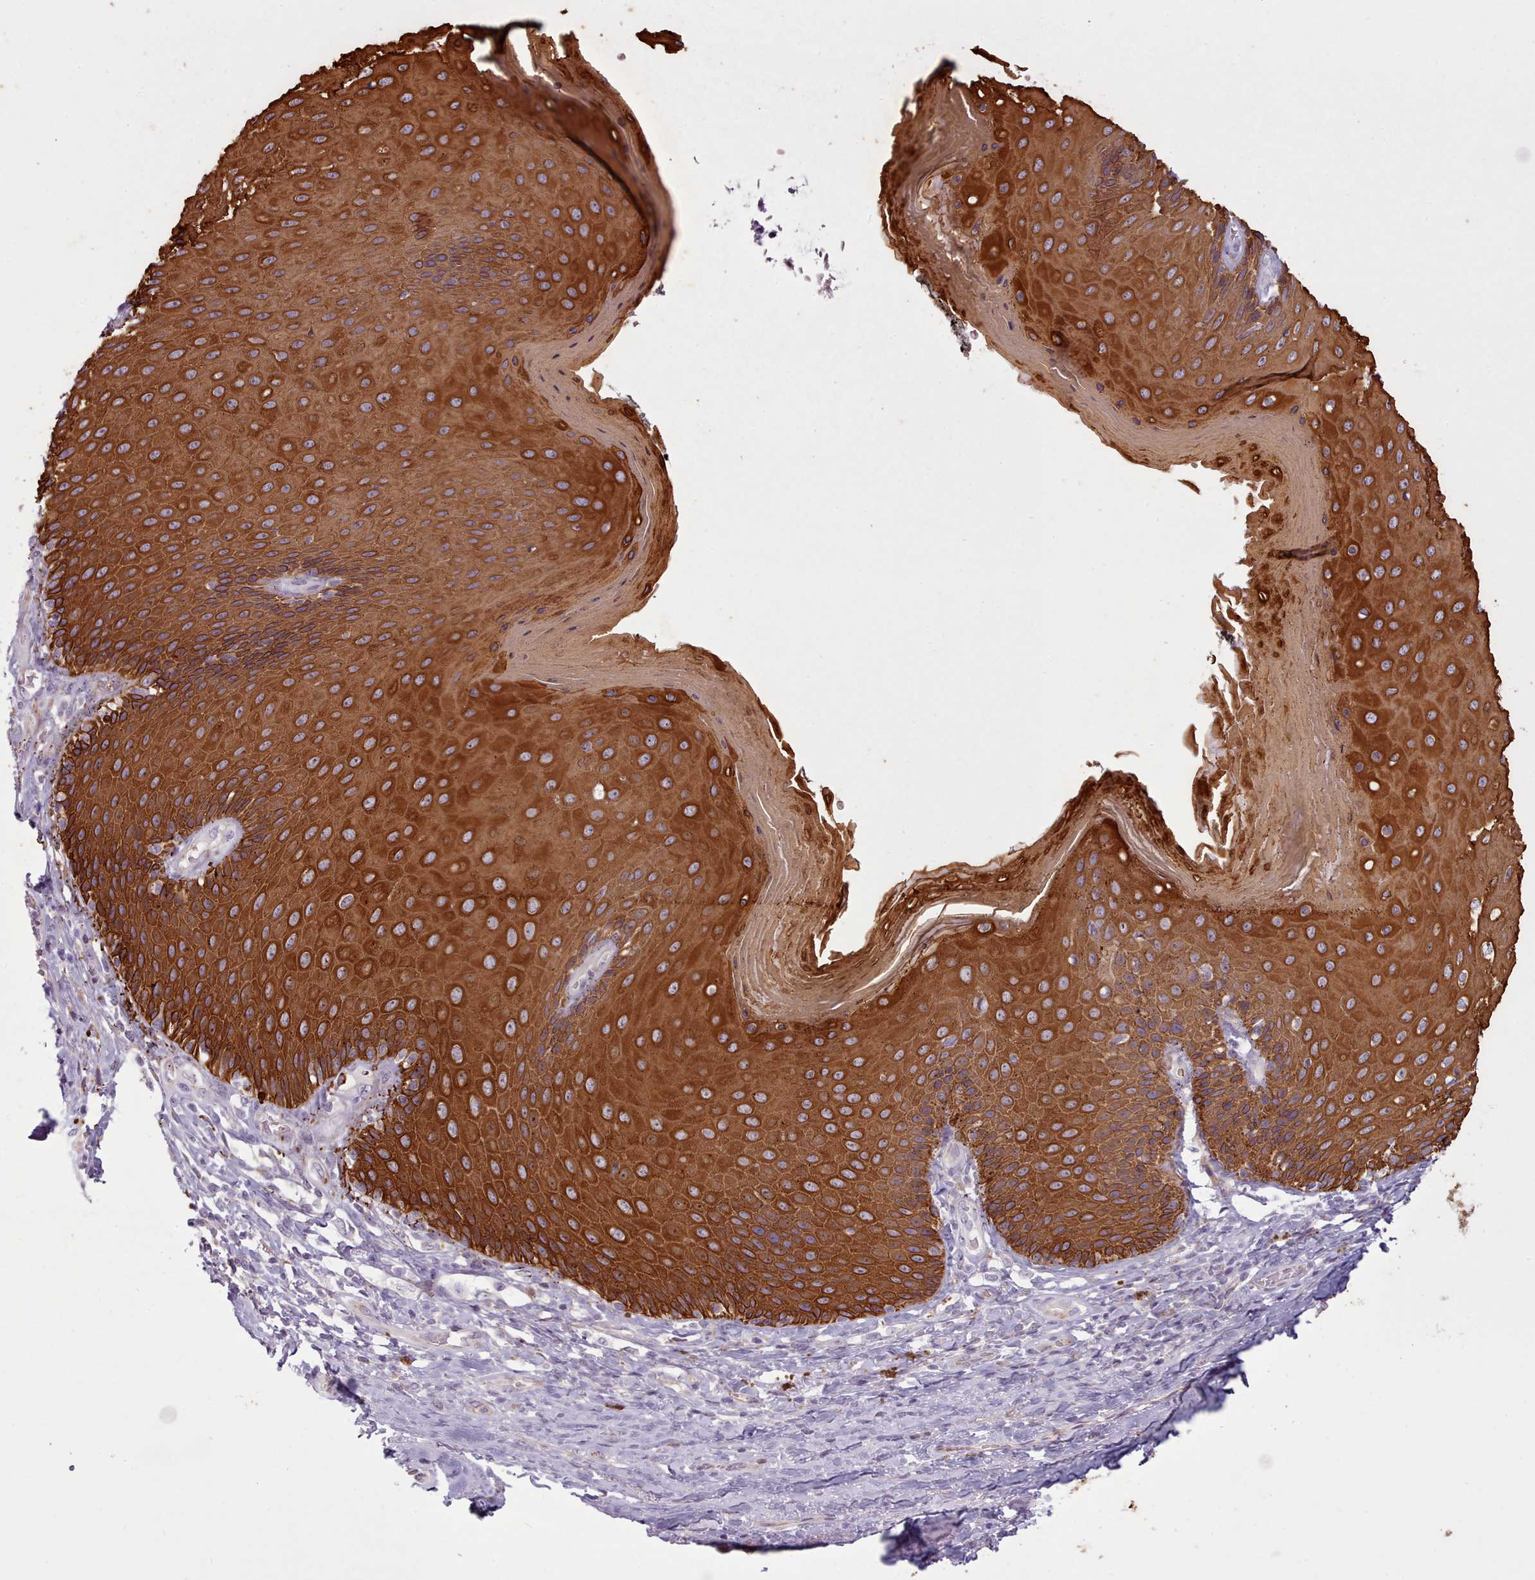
{"staining": {"intensity": "strong", "quantity": ">75%", "location": "cytoplasmic/membranous"}, "tissue": "skin", "cell_type": "Epidermal cells", "image_type": "normal", "snomed": [{"axis": "morphology", "description": "Normal tissue, NOS"}, {"axis": "topography", "description": "Anal"}, {"axis": "topography", "description": "Peripheral nerve tissue"}], "caption": "A brown stain highlights strong cytoplasmic/membranous staining of a protein in epidermal cells of normal skin. The protein of interest is stained brown, and the nuclei are stained in blue (DAB IHC with brightfield microscopy, high magnification).", "gene": "PLD4", "patient": {"sex": "male", "age": 53}}